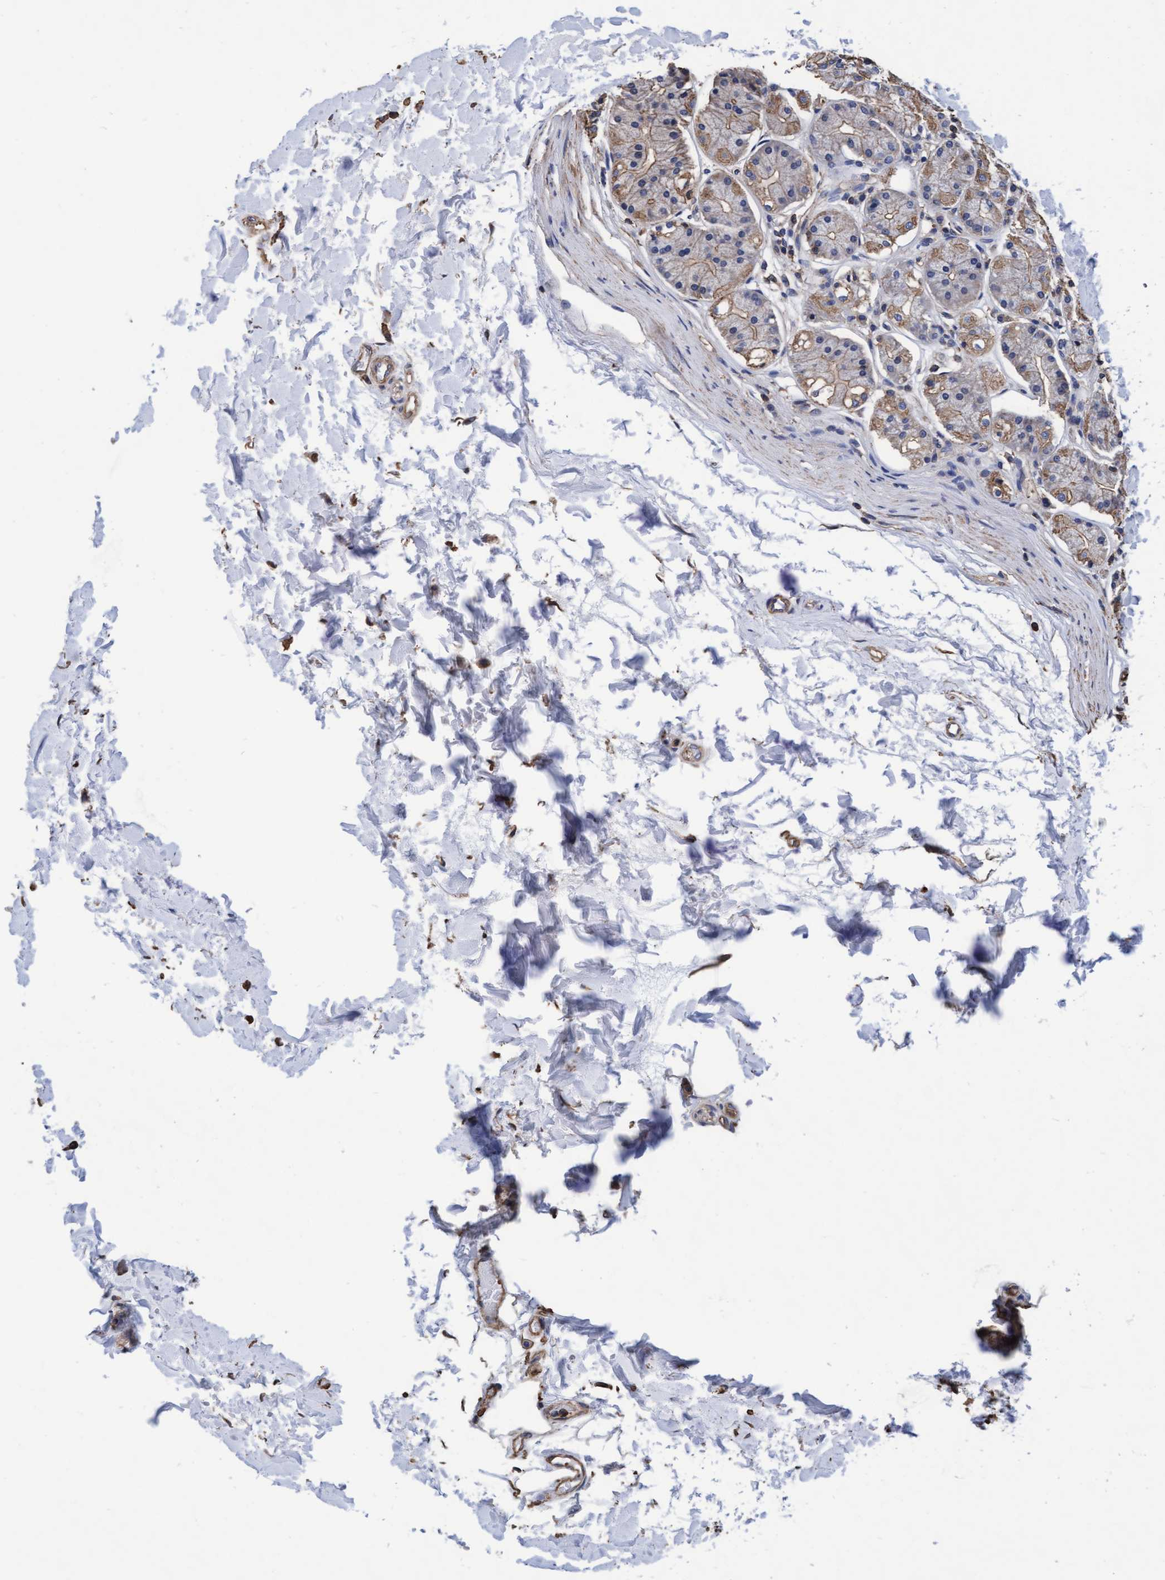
{"staining": {"intensity": "moderate", "quantity": "25%-75%", "location": "cytoplasmic/membranous"}, "tissue": "stomach", "cell_type": "Glandular cells", "image_type": "normal", "snomed": [{"axis": "morphology", "description": "Normal tissue, NOS"}, {"axis": "topography", "description": "Stomach"}, {"axis": "topography", "description": "Stomach, lower"}], "caption": "This micrograph shows normal stomach stained with IHC to label a protein in brown. The cytoplasmic/membranous of glandular cells show moderate positivity for the protein. Nuclei are counter-stained blue.", "gene": "GRHPR", "patient": {"sex": "female", "age": 56}}